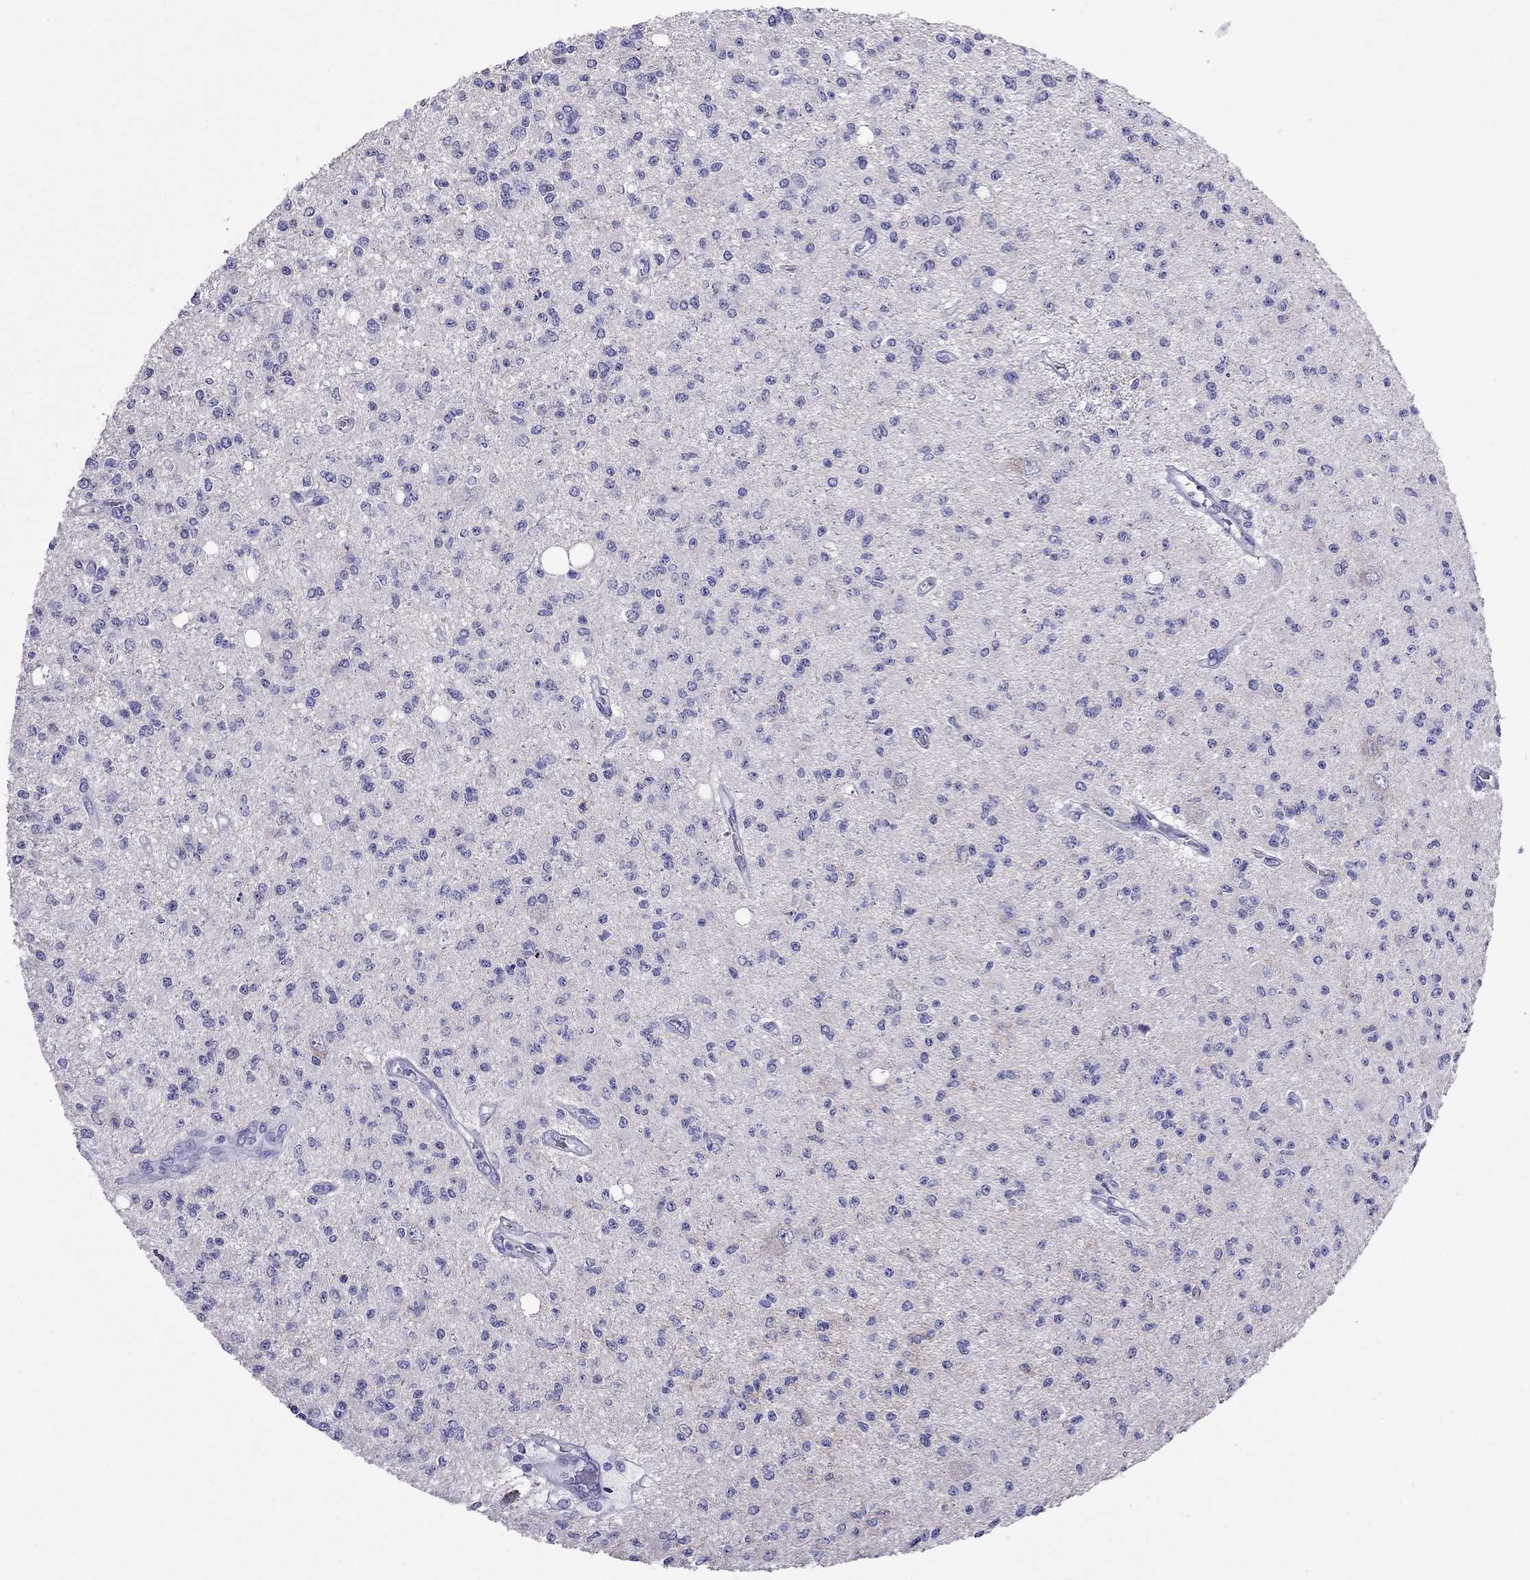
{"staining": {"intensity": "negative", "quantity": "none", "location": "none"}, "tissue": "glioma", "cell_type": "Tumor cells", "image_type": "cancer", "snomed": [{"axis": "morphology", "description": "Glioma, malignant, Low grade"}, {"axis": "topography", "description": "Brain"}], "caption": "Immunohistochemistry image of neoplastic tissue: low-grade glioma (malignant) stained with DAB exhibits no significant protein staining in tumor cells.", "gene": "PCDHA6", "patient": {"sex": "male", "age": 67}}